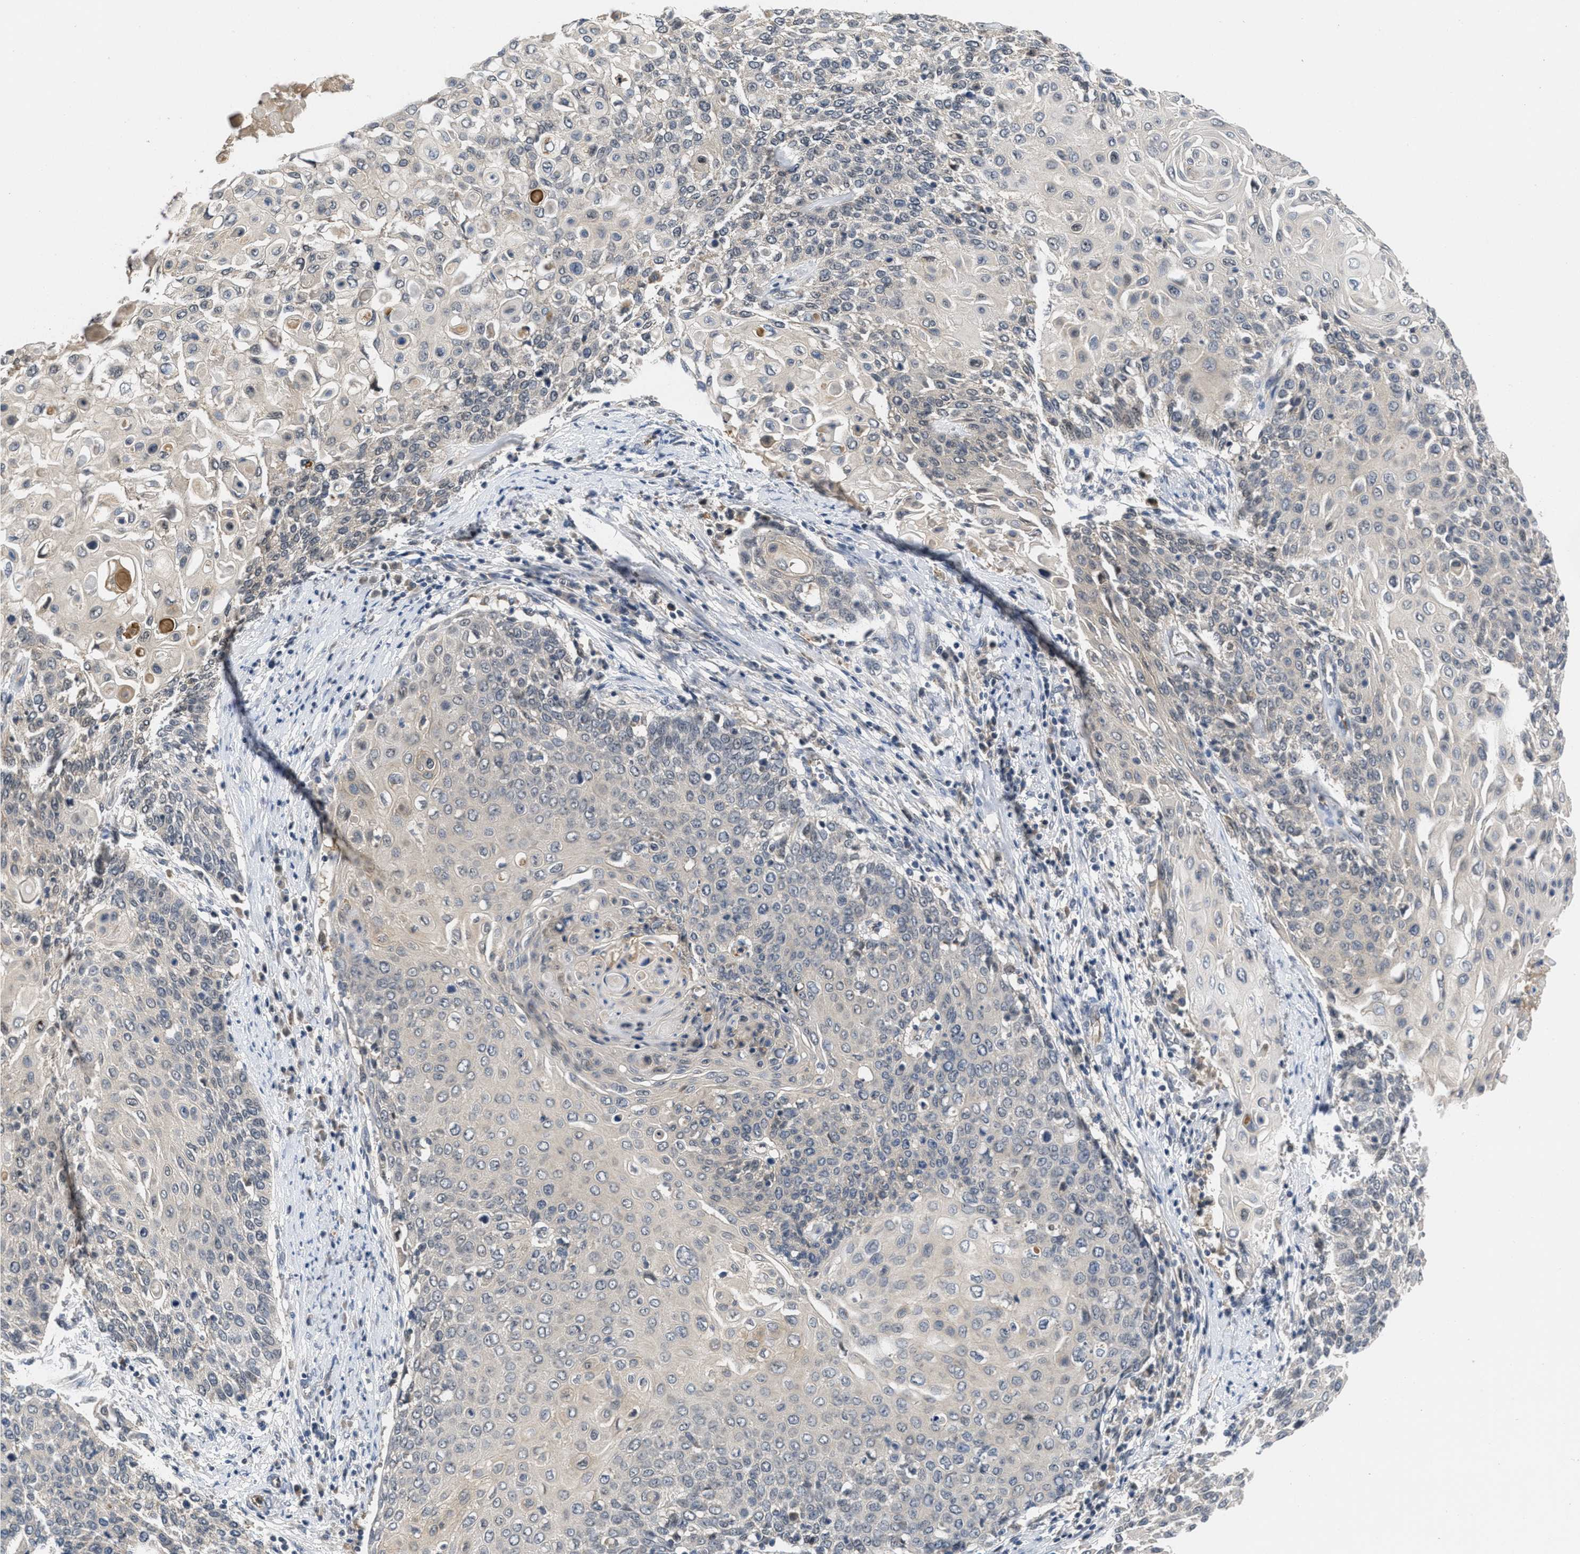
{"staining": {"intensity": "weak", "quantity": "<25%", "location": "cytoplasmic/membranous"}, "tissue": "cervical cancer", "cell_type": "Tumor cells", "image_type": "cancer", "snomed": [{"axis": "morphology", "description": "Squamous cell carcinoma, NOS"}, {"axis": "topography", "description": "Cervix"}], "caption": "Immunohistochemical staining of human cervical cancer (squamous cell carcinoma) displays no significant expression in tumor cells. Brightfield microscopy of immunohistochemistry (IHC) stained with DAB (brown) and hematoxylin (blue), captured at high magnification.", "gene": "ANGPT1", "patient": {"sex": "female", "age": 39}}